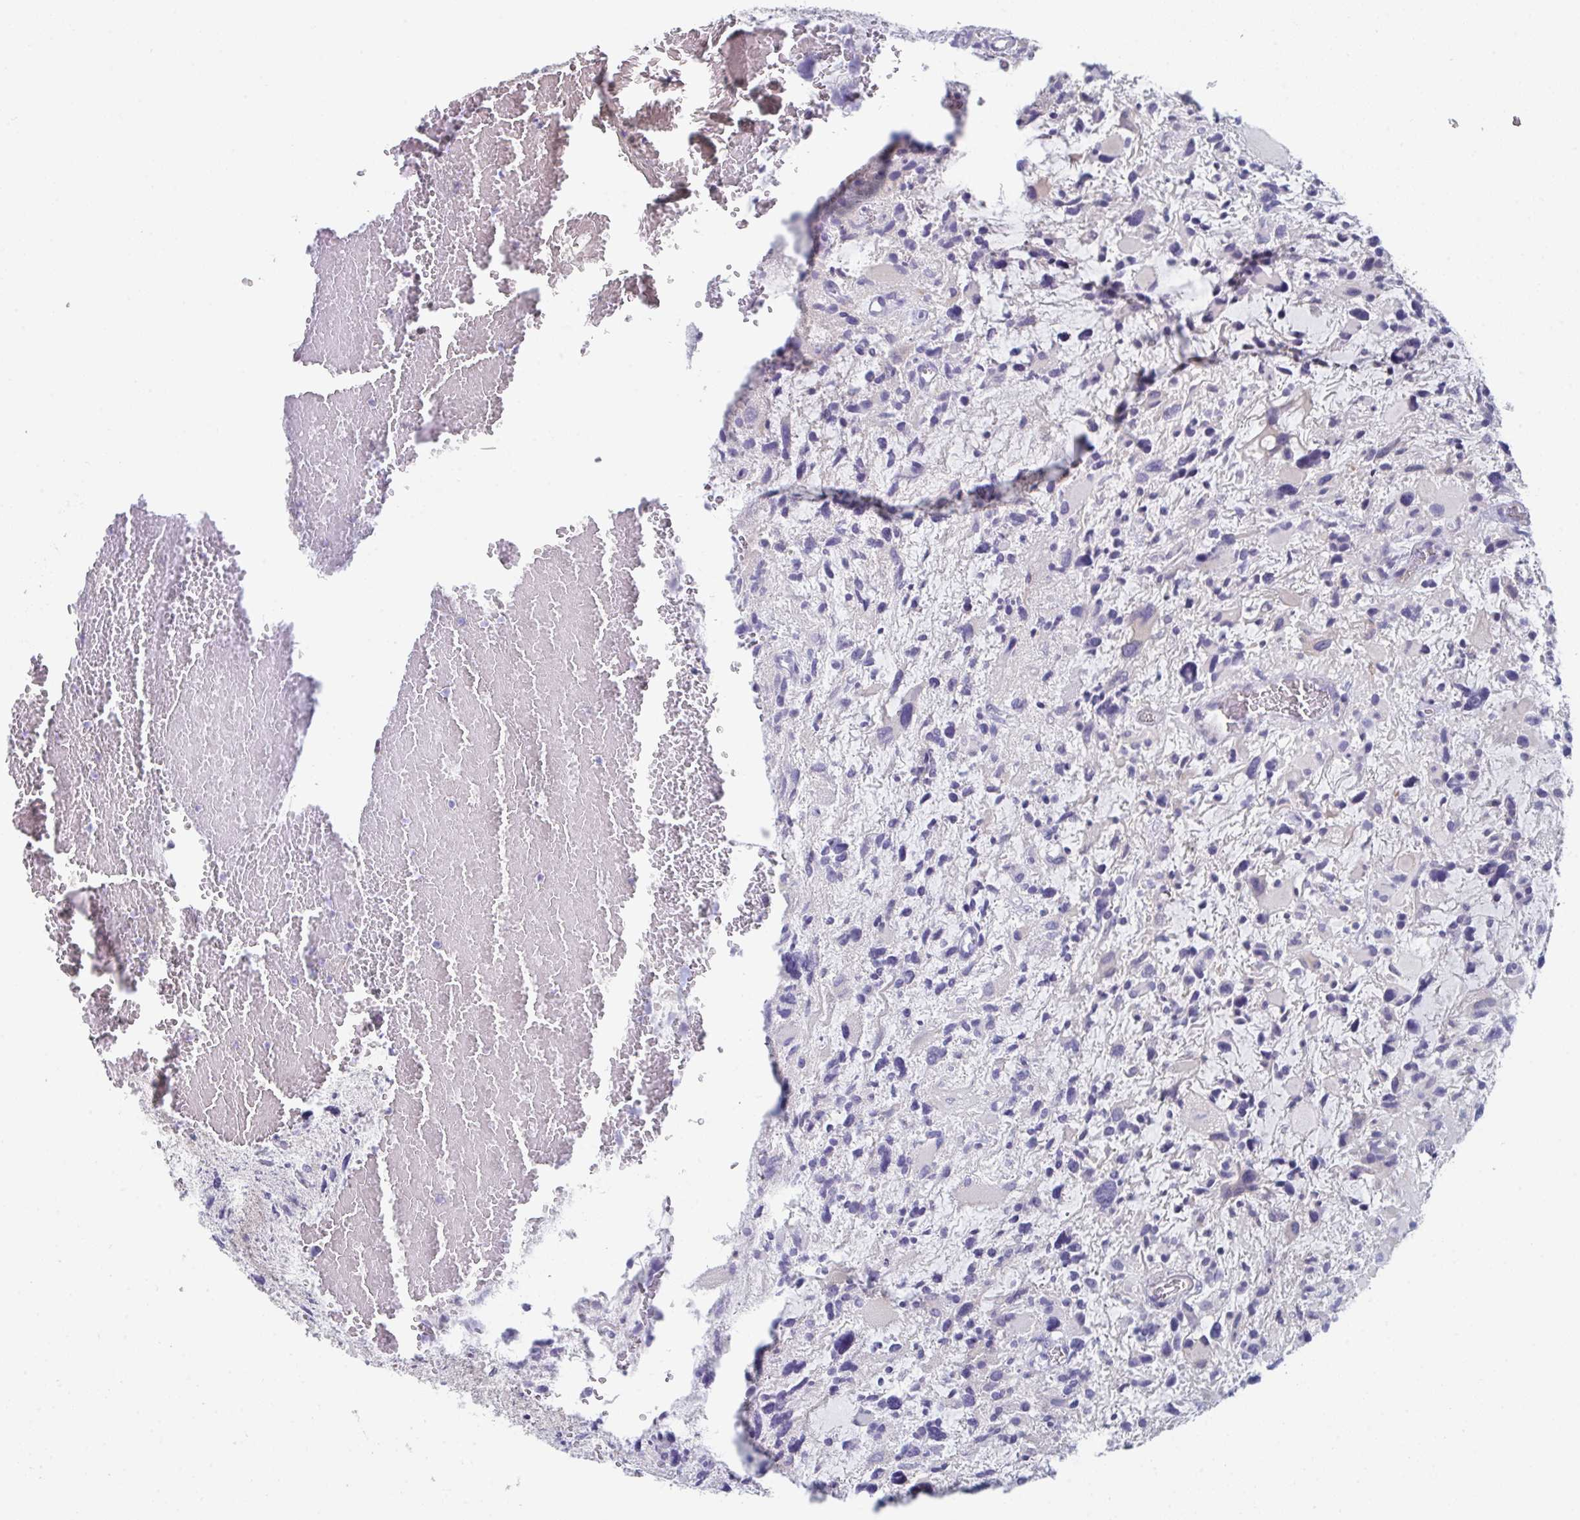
{"staining": {"intensity": "negative", "quantity": "none", "location": "none"}, "tissue": "glioma", "cell_type": "Tumor cells", "image_type": "cancer", "snomed": [{"axis": "morphology", "description": "Glioma, malignant, High grade"}, {"axis": "topography", "description": "Brain"}], "caption": "Immunohistochemistry (IHC) of human high-grade glioma (malignant) shows no staining in tumor cells.", "gene": "PTPRD", "patient": {"sex": "female", "age": 11}}